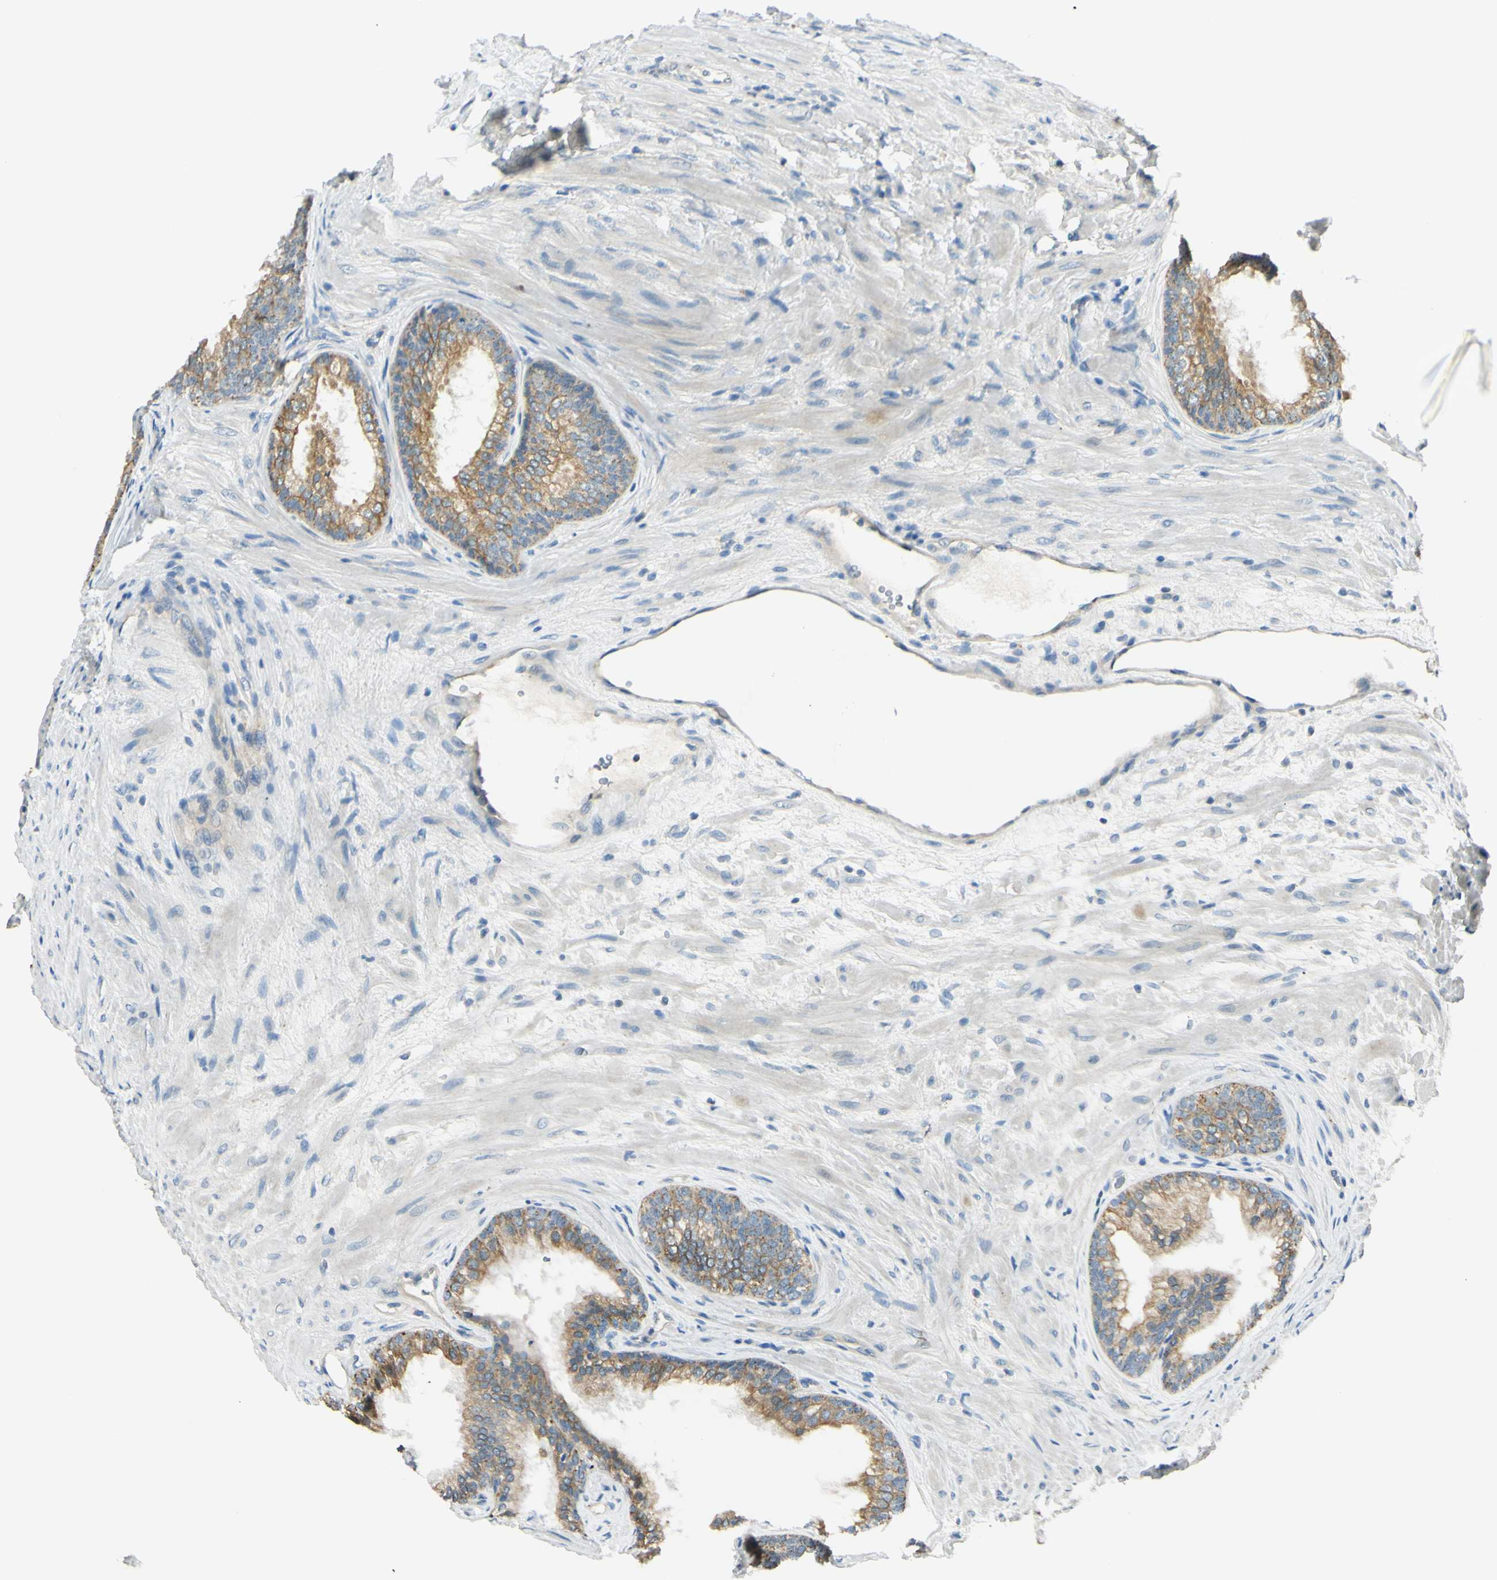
{"staining": {"intensity": "moderate", "quantity": ">75%", "location": "cytoplasmic/membranous"}, "tissue": "prostate", "cell_type": "Glandular cells", "image_type": "normal", "snomed": [{"axis": "morphology", "description": "Normal tissue, NOS"}, {"axis": "topography", "description": "Prostate"}], "caption": "Glandular cells demonstrate moderate cytoplasmic/membranous expression in about >75% of cells in normal prostate.", "gene": "LAMA3", "patient": {"sex": "male", "age": 76}}